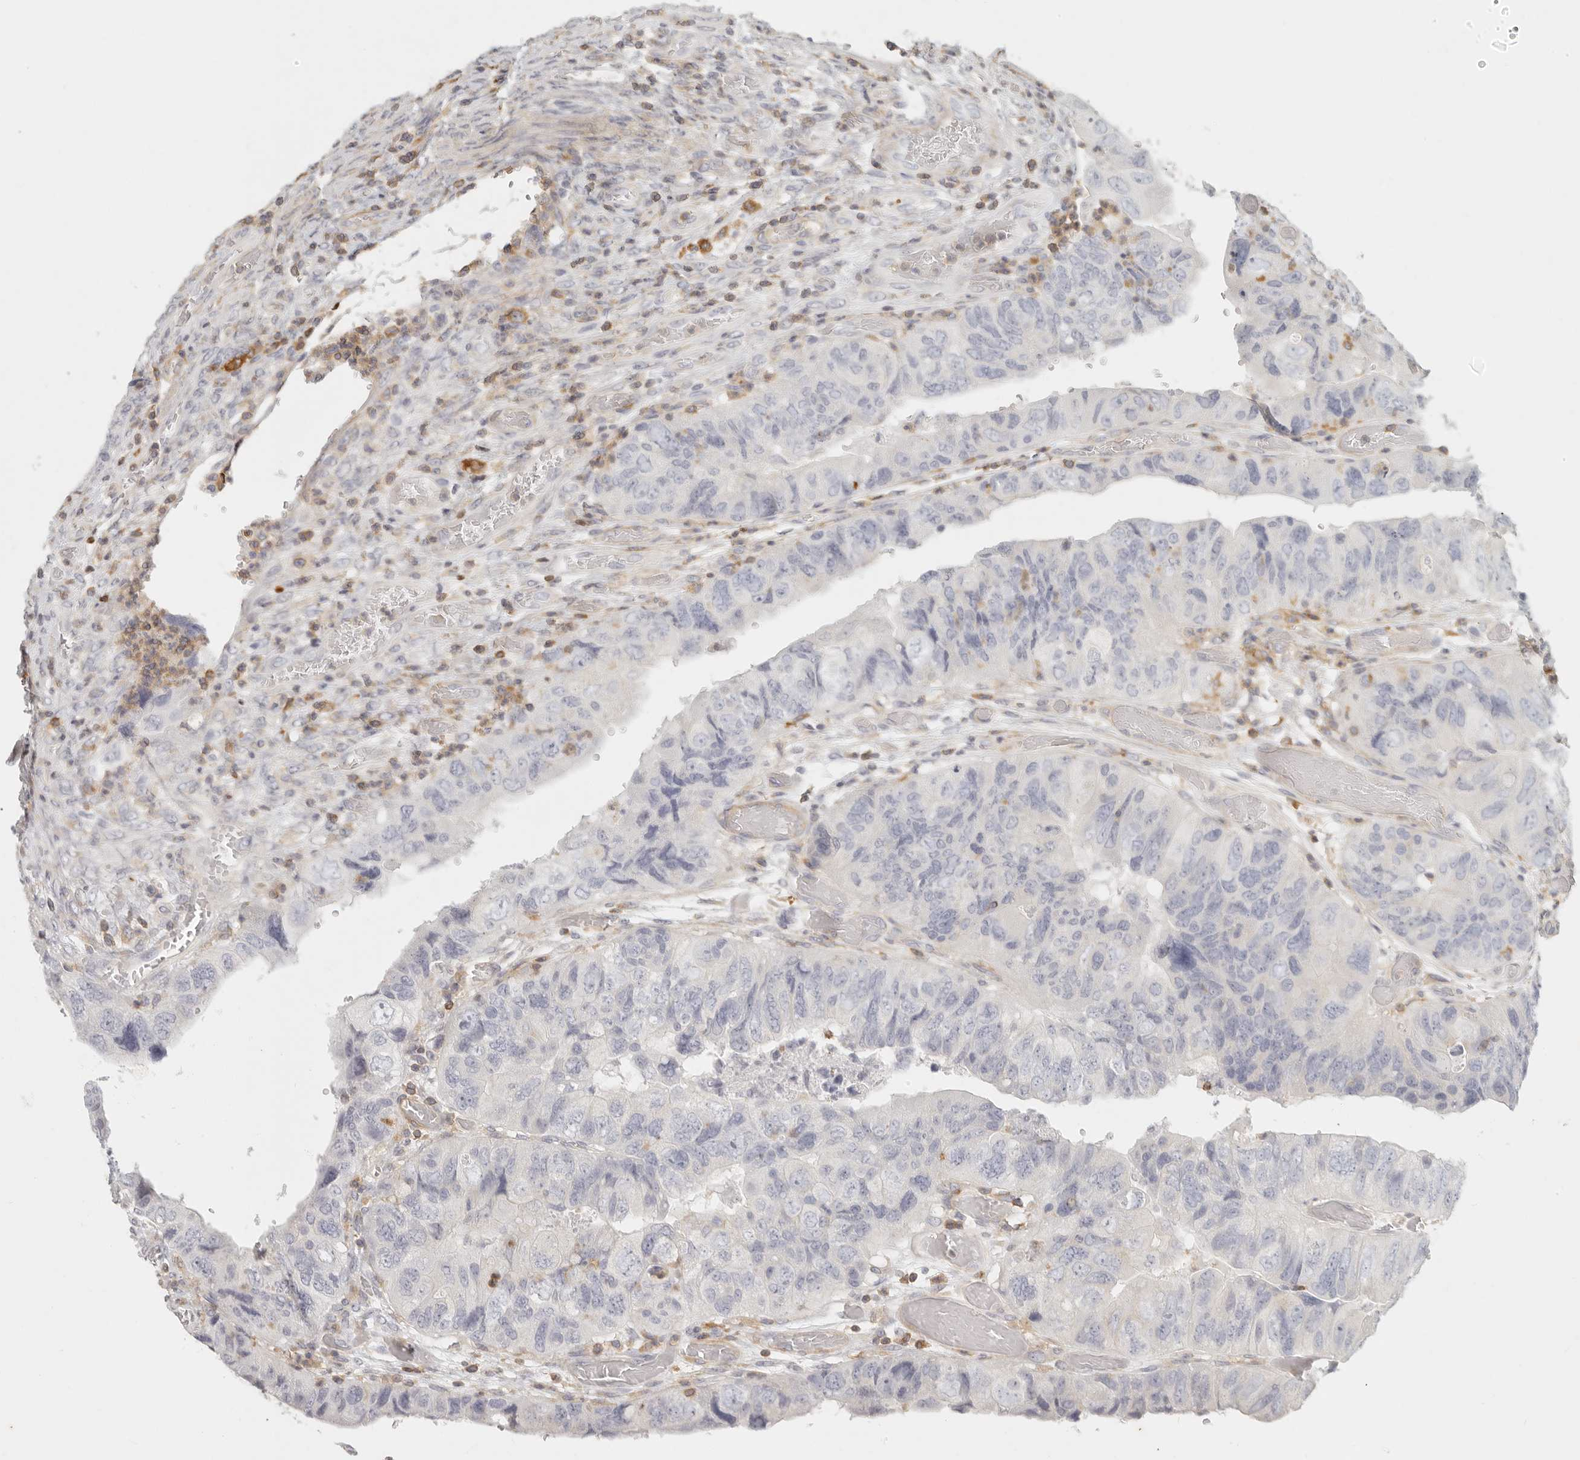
{"staining": {"intensity": "negative", "quantity": "none", "location": "none"}, "tissue": "colorectal cancer", "cell_type": "Tumor cells", "image_type": "cancer", "snomed": [{"axis": "morphology", "description": "Adenocarcinoma, NOS"}, {"axis": "topography", "description": "Rectum"}], "caption": "High power microscopy photomicrograph of an immunohistochemistry (IHC) photomicrograph of colorectal cancer, revealing no significant expression in tumor cells.", "gene": "NIBAN1", "patient": {"sex": "male", "age": 63}}